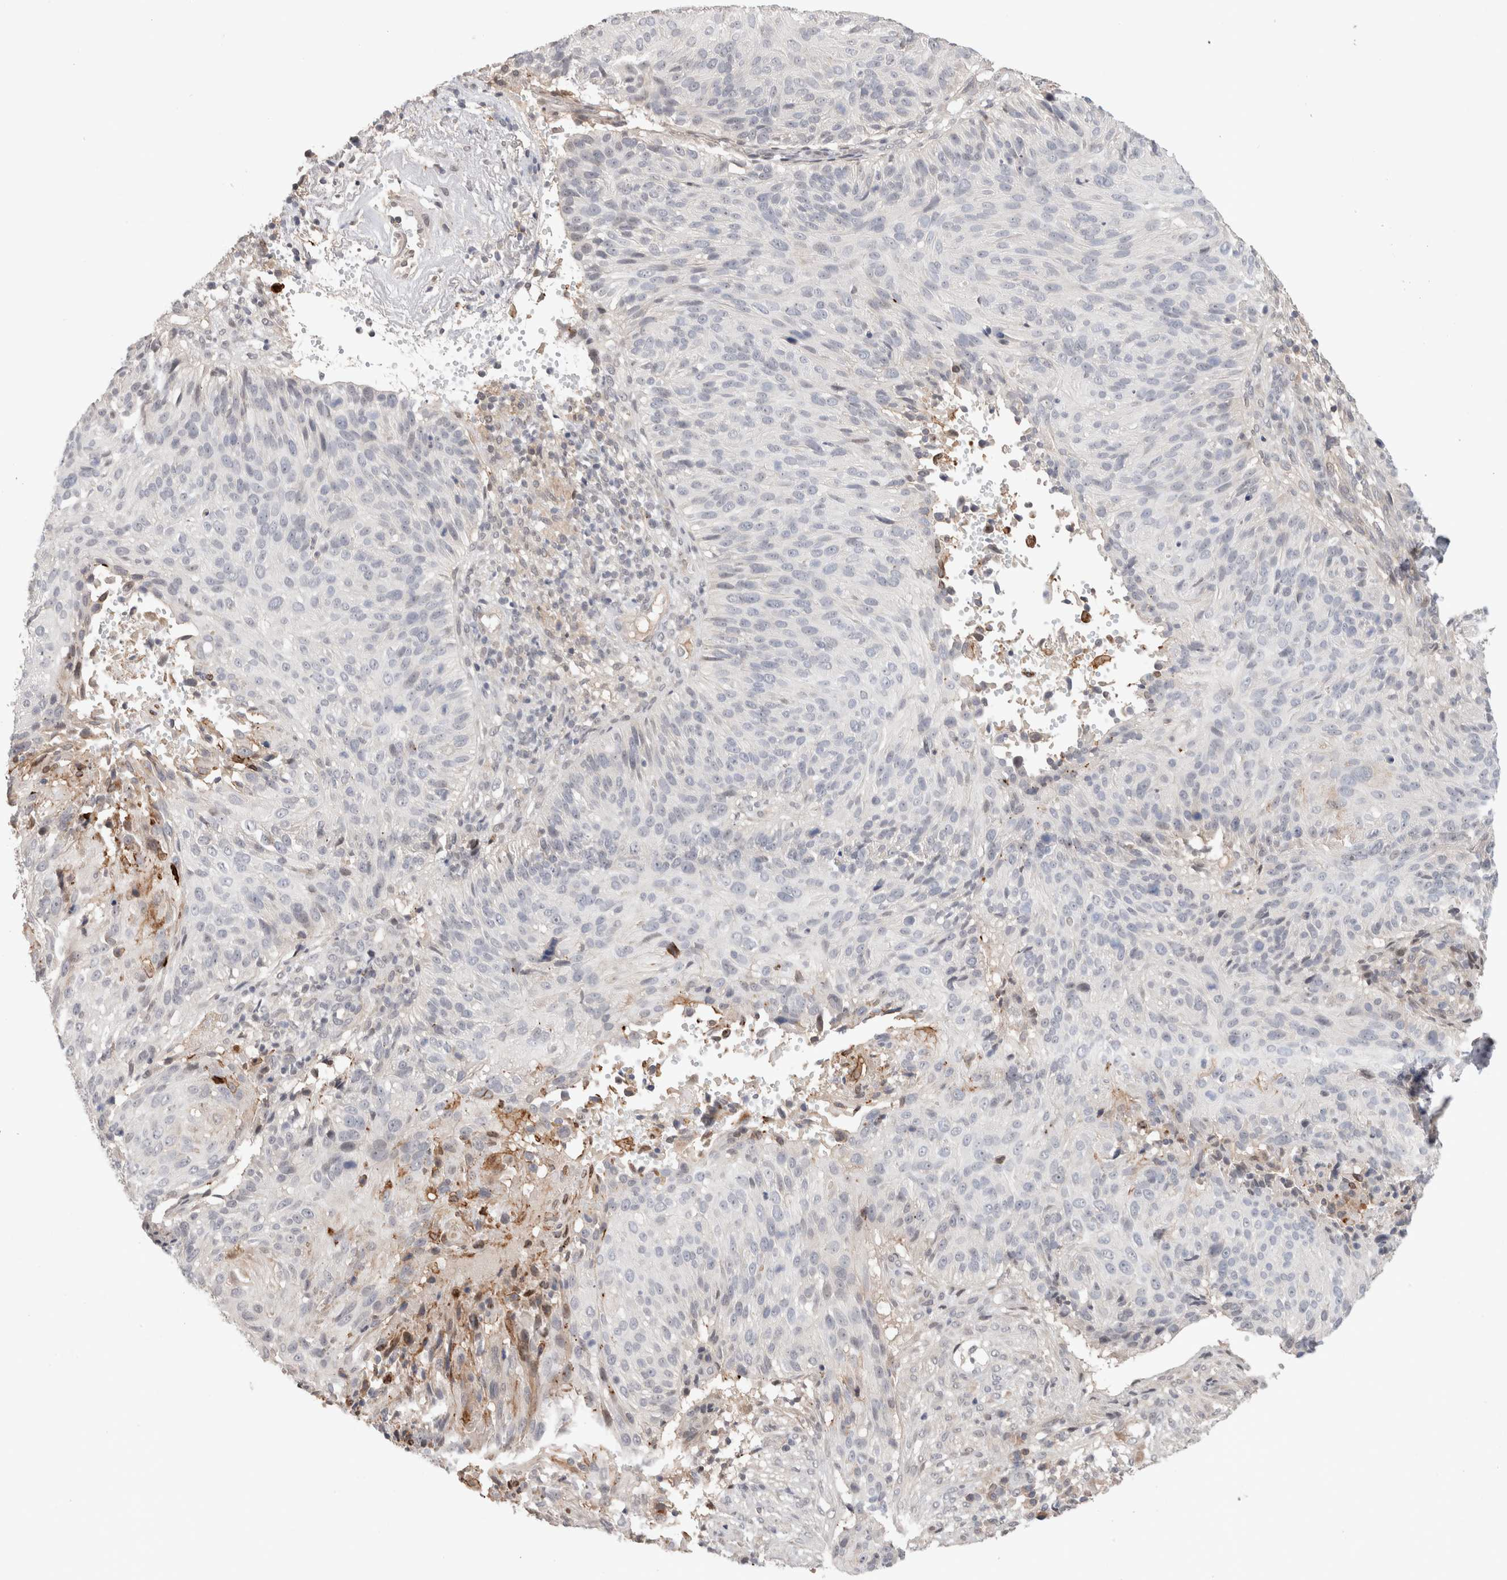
{"staining": {"intensity": "negative", "quantity": "none", "location": "none"}, "tissue": "cervical cancer", "cell_type": "Tumor cells", "image_type": "cancer", "snomed": [{"axis": "morphology", "description": "Squamous cell carcinoma, NOS"}, {"axis": "topography", "description": "Cervix"}], "caption": "Immunohistochemistry (IHC) of human cervical squamous cell carcinoma reveals no staining in tumor cells.", "gene": "SYDE2", "patient": {"sex": "female", "age": 74}}